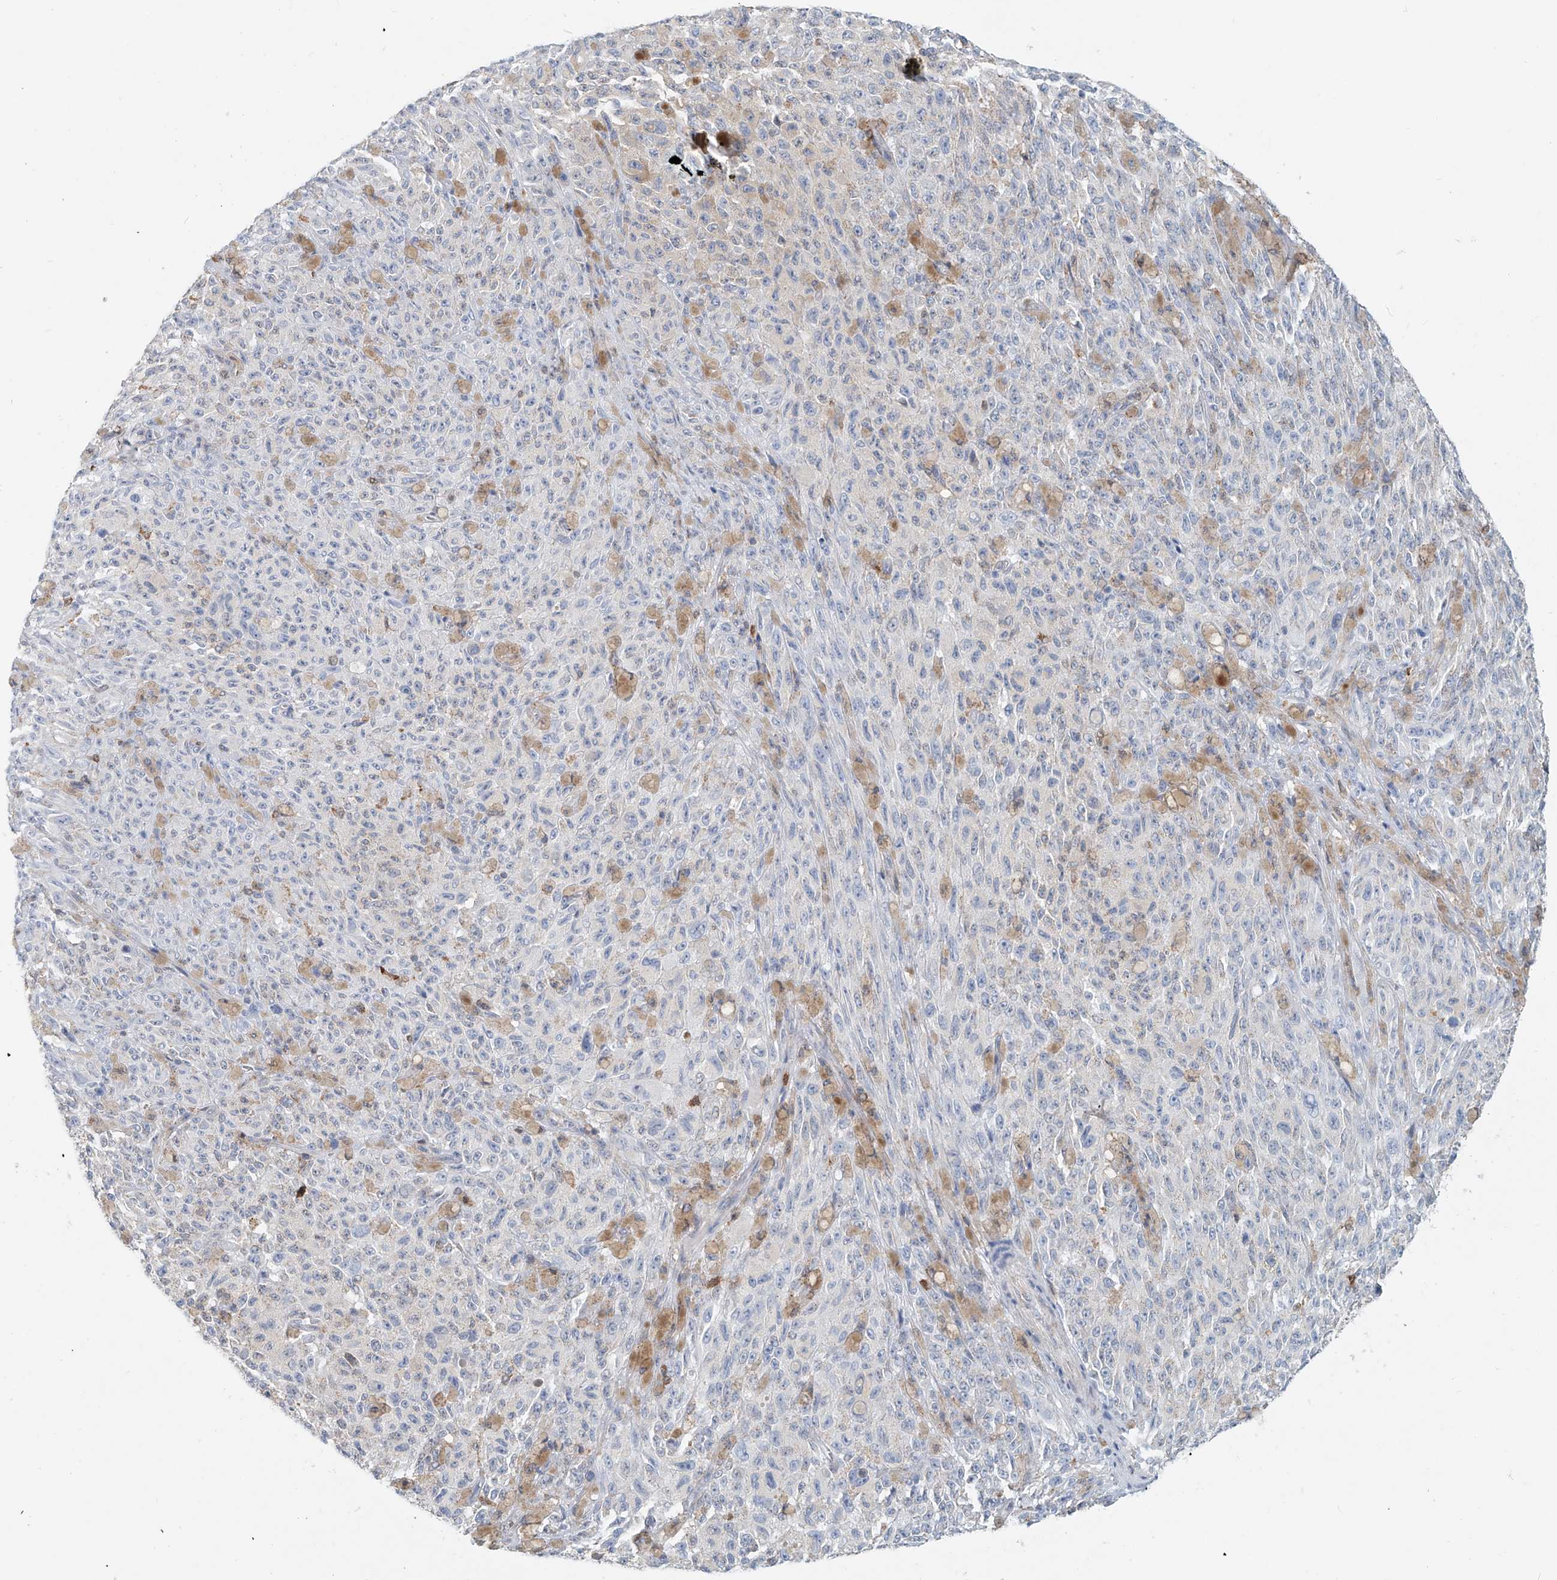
{"staining": {"intensity": "negative", "quantity": "none", "location": "none"}, "tissue": "melanoma", "cell_type": "Tumor cells", "image_type": "cancer", "snomed": [{"axis": "morphology", "description": "Malignant melanoma, NOS"}, {"axis": "topography", "description": "Skin"}], "caption": "High power microscopy micrograph of an immunohistochemistry image of melanoma, revealing no significant staining in tumor cells.", "gene": "PTPRA", "patient": {"sex": "female", "age": 82}}